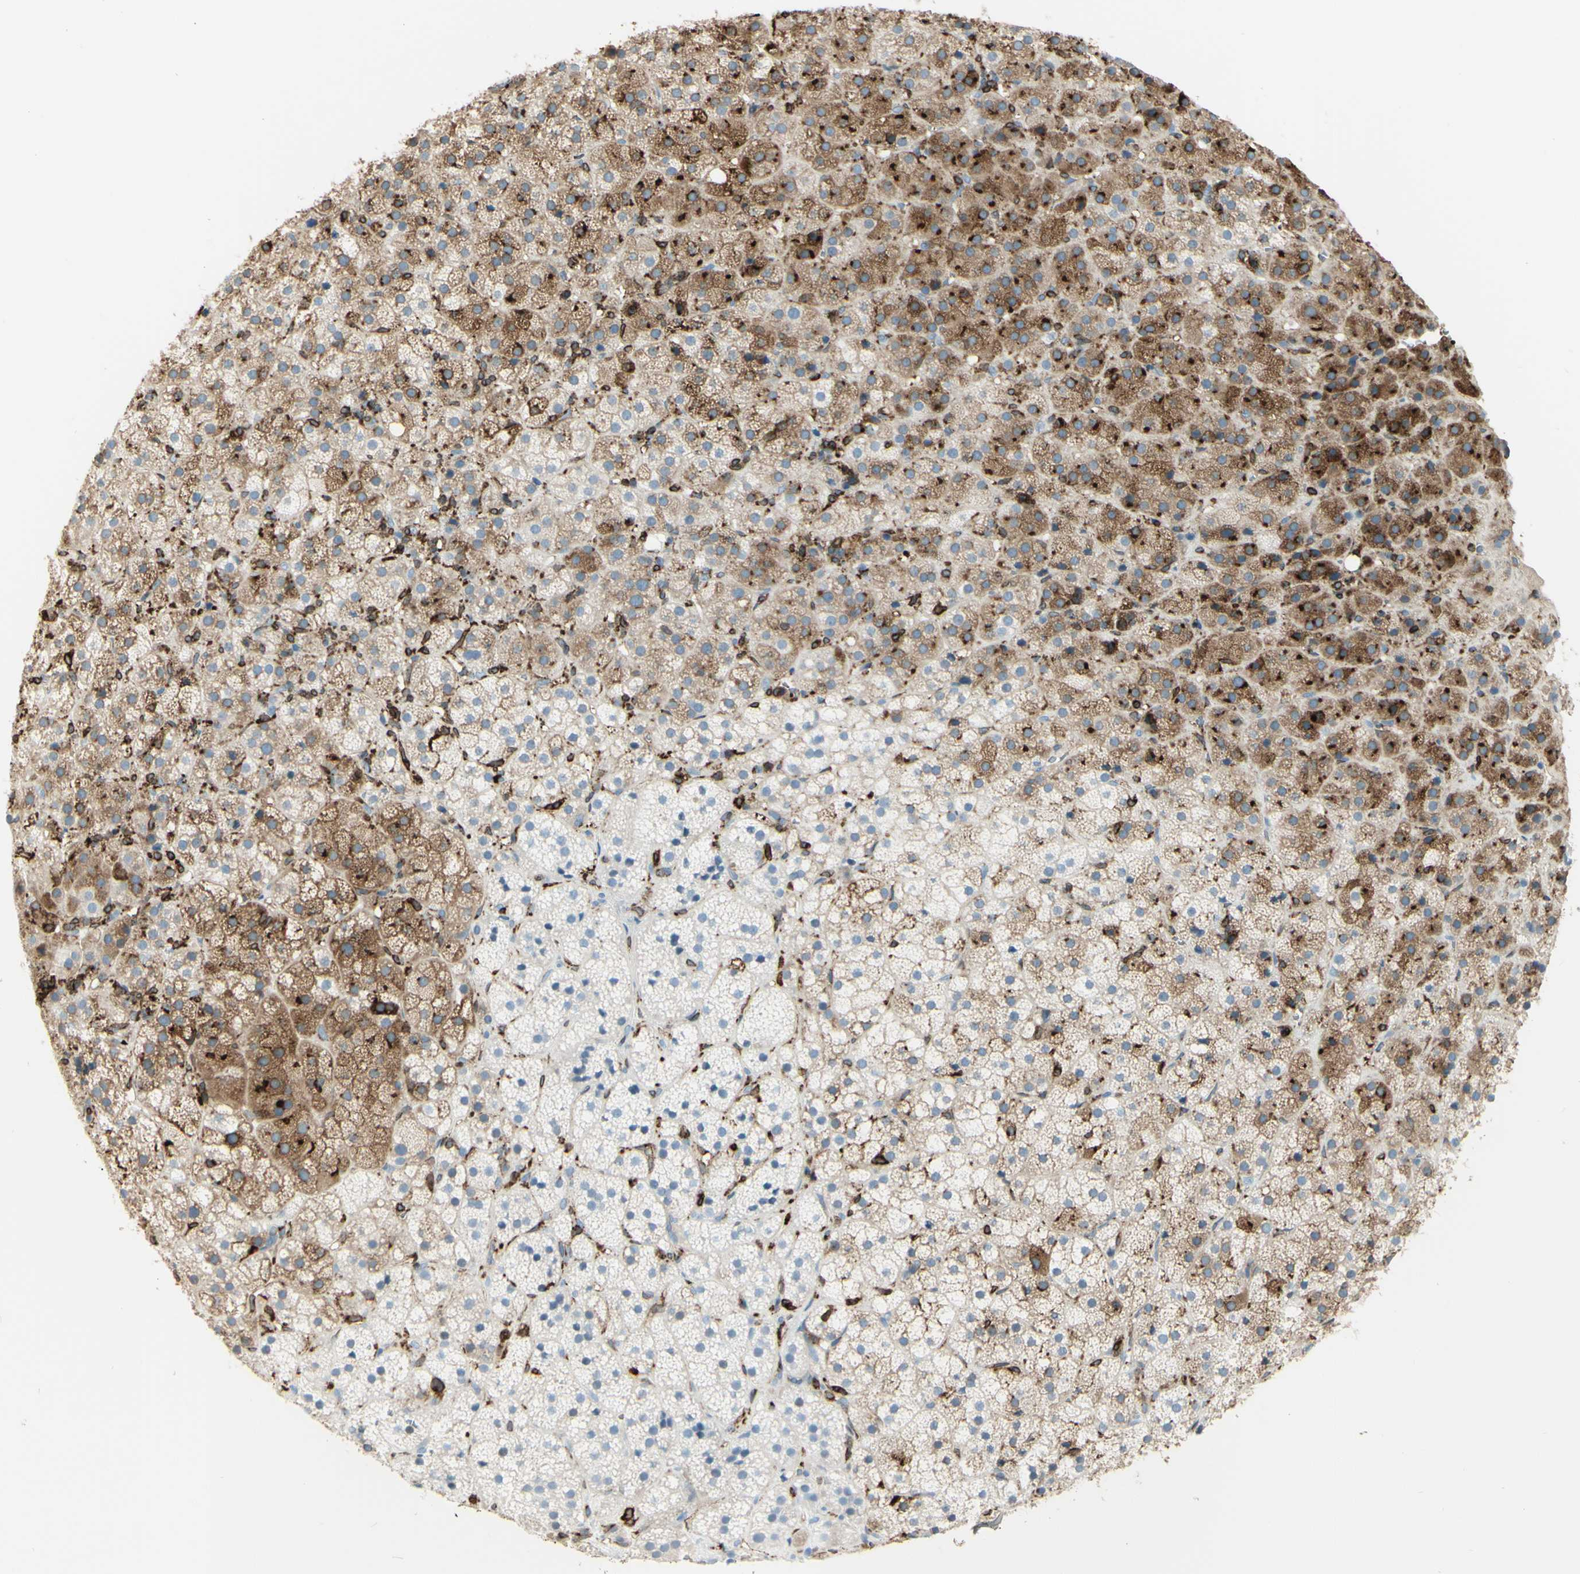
{"staining": {"intensity": "strong", "quantity": "25%-75%", "location": "cytoplasmic/membranous"}, "tissue": "adrenal gland", "cell_type": "Glandular cells", "image_type": "normal", "snomed": [{"axis": "morphology", "description": "Normal tissue, NOS"}, {"axis": "topography", "description": "Adrenal gland"}], "caption": "Approximately 25%-75% of glandular cells in unremarkable human adrenal gland show strong cytoplasmic/membranous protein staining as visualized by brown immunohistochemical staining.", "gene": "CD74", "patient": {"sex": "female", "age": 57}}